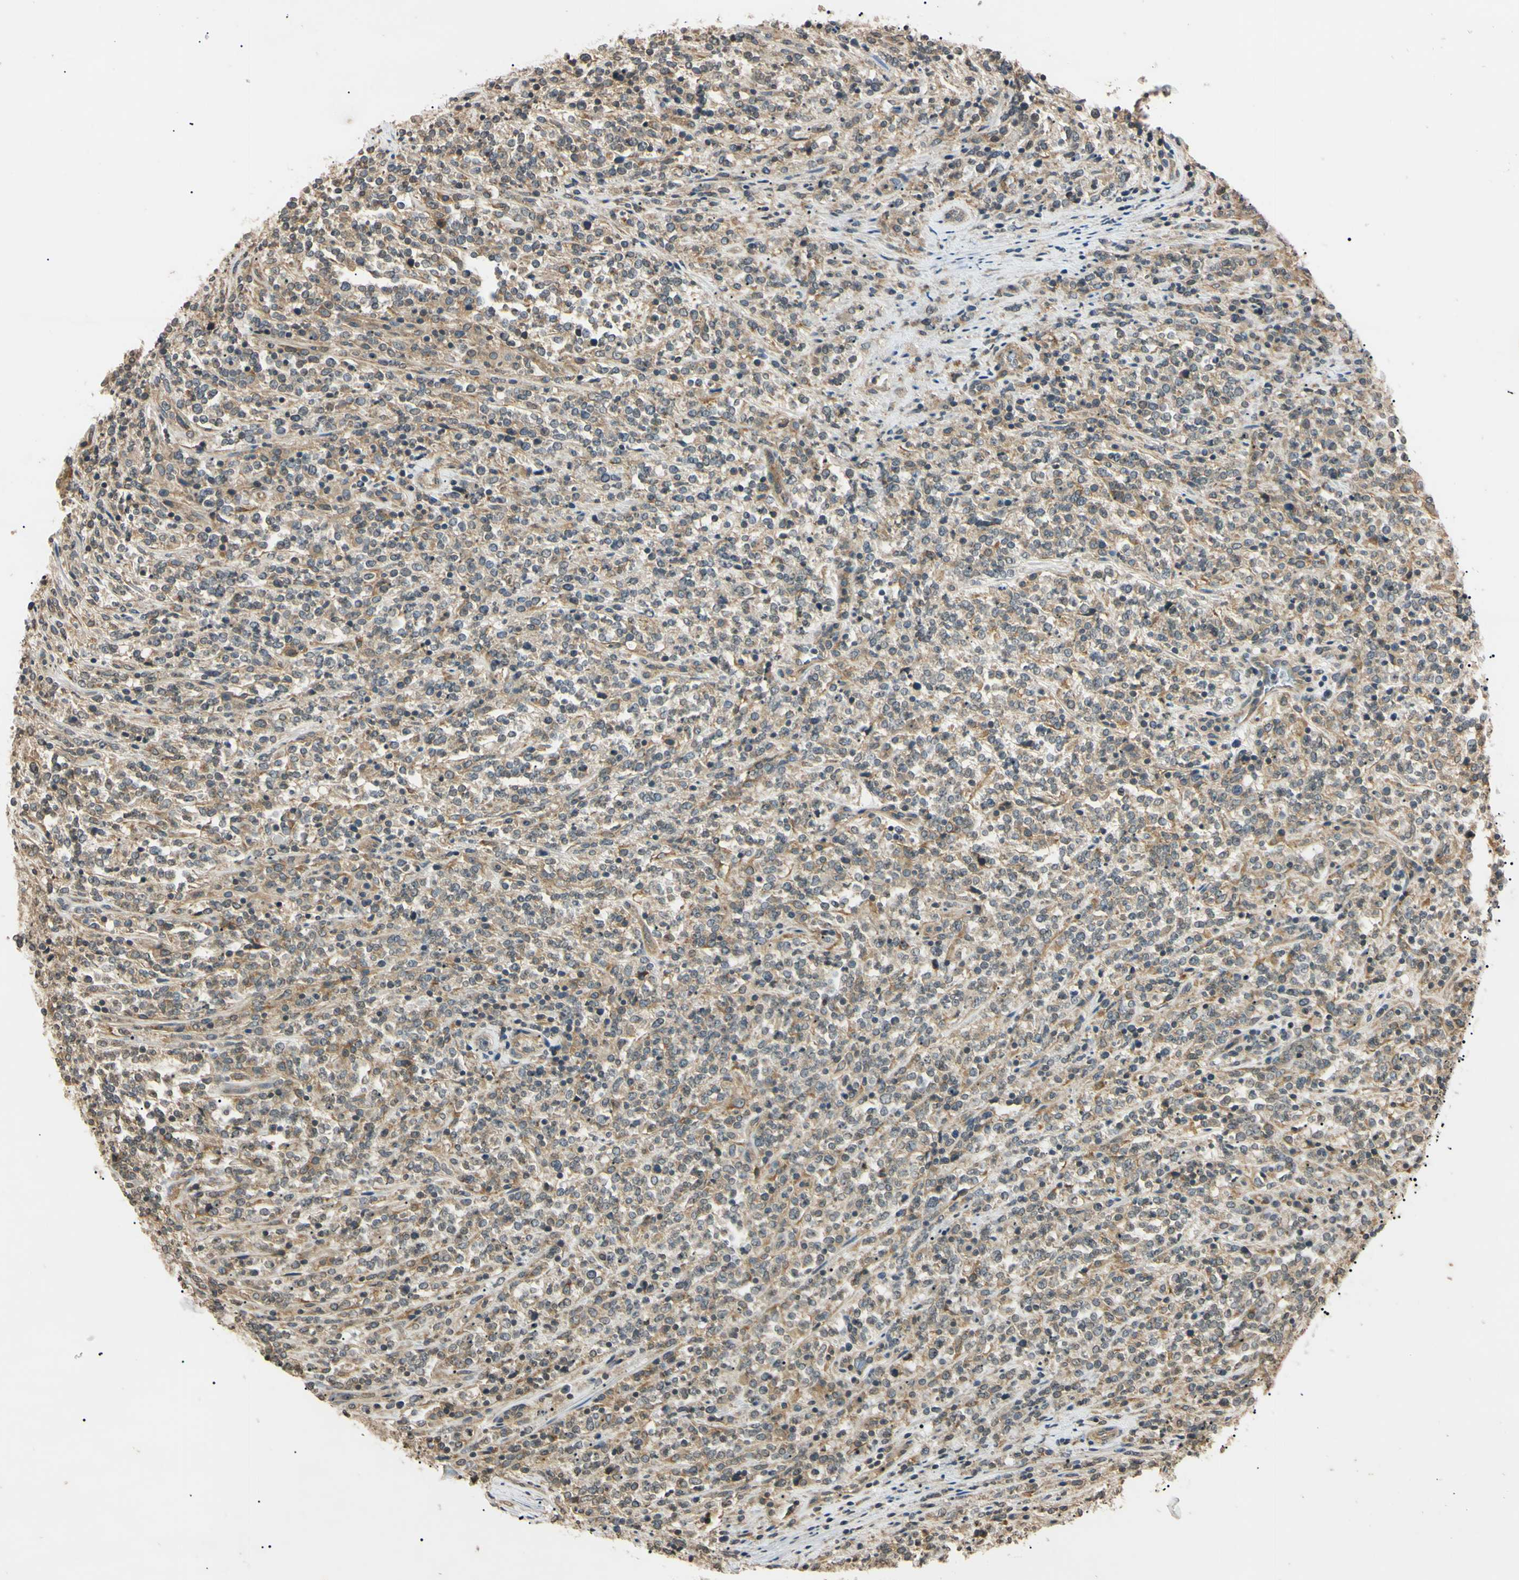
{"staining": {"intensity": "weak", "quantity": "25%-75%", "location": "cytoplasmic/membranous"}, "tissue": "lymphoma", "cell_type": "Tumor cells", "image_type": "cancer", "snomed": [{"axis": "morphology", "description": "Malignant lymphoma, non-Hodgkin's type, High grade"}, {"axis": "topography", "description": "Soft tissue"}], "caption": "Immunohistochemistry (IHC) (DAB (3,3'-diaminobenzidine)) staining of human lymphoma shows weak cytoplasmic/membranous protein expression in about 25%-75% of tumor cells.", "gene": "EPN1", "patient": {"sex": "male", "age": 18}}